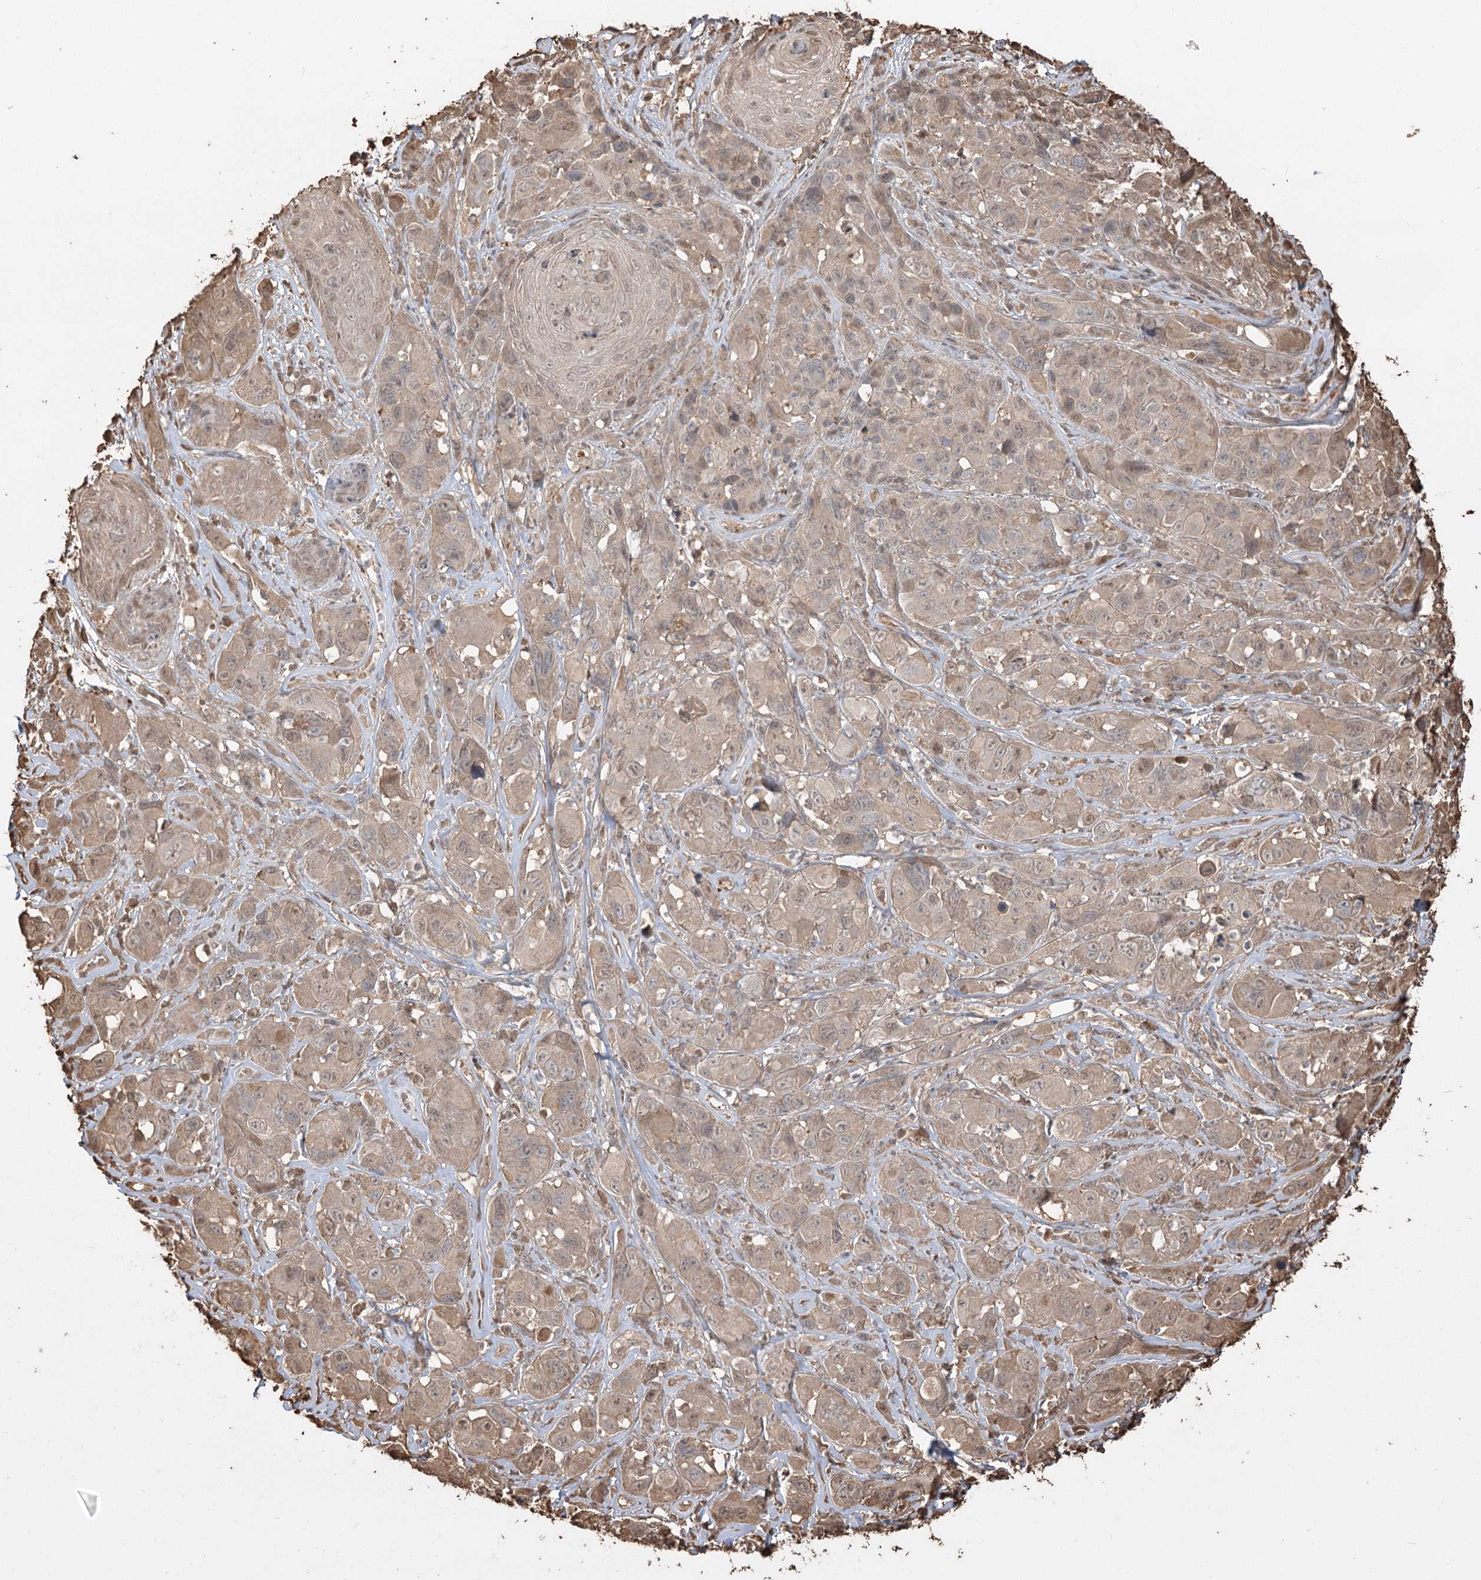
{"staining": {"intensity": "weak", "quantity": "<25%", "location": "cytoplasmic/membranous"}, "tissue": "melanoma", "cell_type": "Tumor cells", "image_type": "cancer", "snomed": [{"axis": "morphology", "description": "Malignant melanoma, NOS"}, {"axis": "topography", "description": "Skin of trunk"}], "caption": "There is no significant staining in tumor cells of melanoma.", "gene": "PLCH1", "patient": {"sex": "male", "age": 71}}